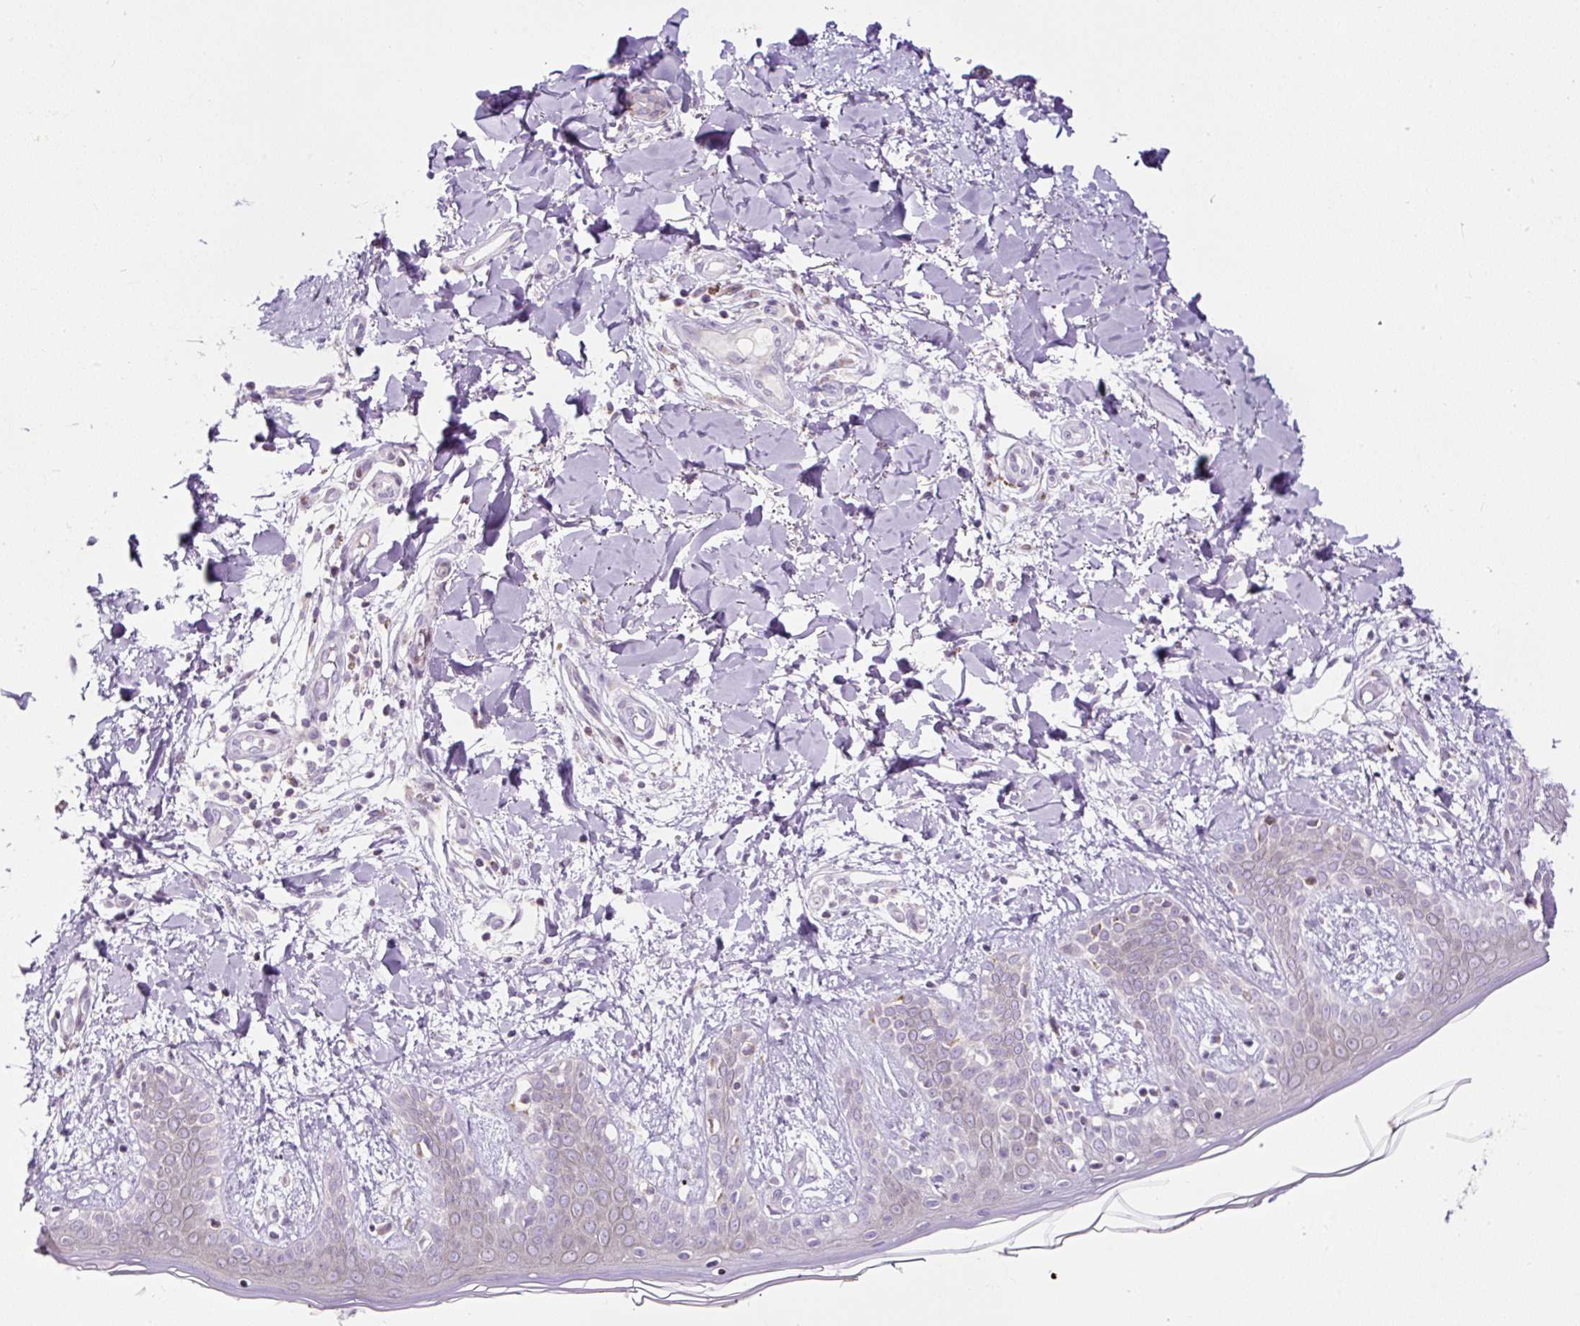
{"staining": {"intensity": "negative", "quantity": "none", "location": "none"}, "tissue": "skin", "cell_type": "Fibroblasts", "image_type": "normal", "snomed": [{"axis": "morphology", "description": "Normal tissue, NOS"}, {"axis": "topography", "description": "Skin"}], "caption": "Immunohistochemistry (IHC) of benign human skin shows no positivity in fibroblasts. (DAB (3,3'-diaminobenzidine) immunohistochemistry (IHC), high magnification).", "gene": "FMC1", "patient": {"sex": "female", "age": 34}}